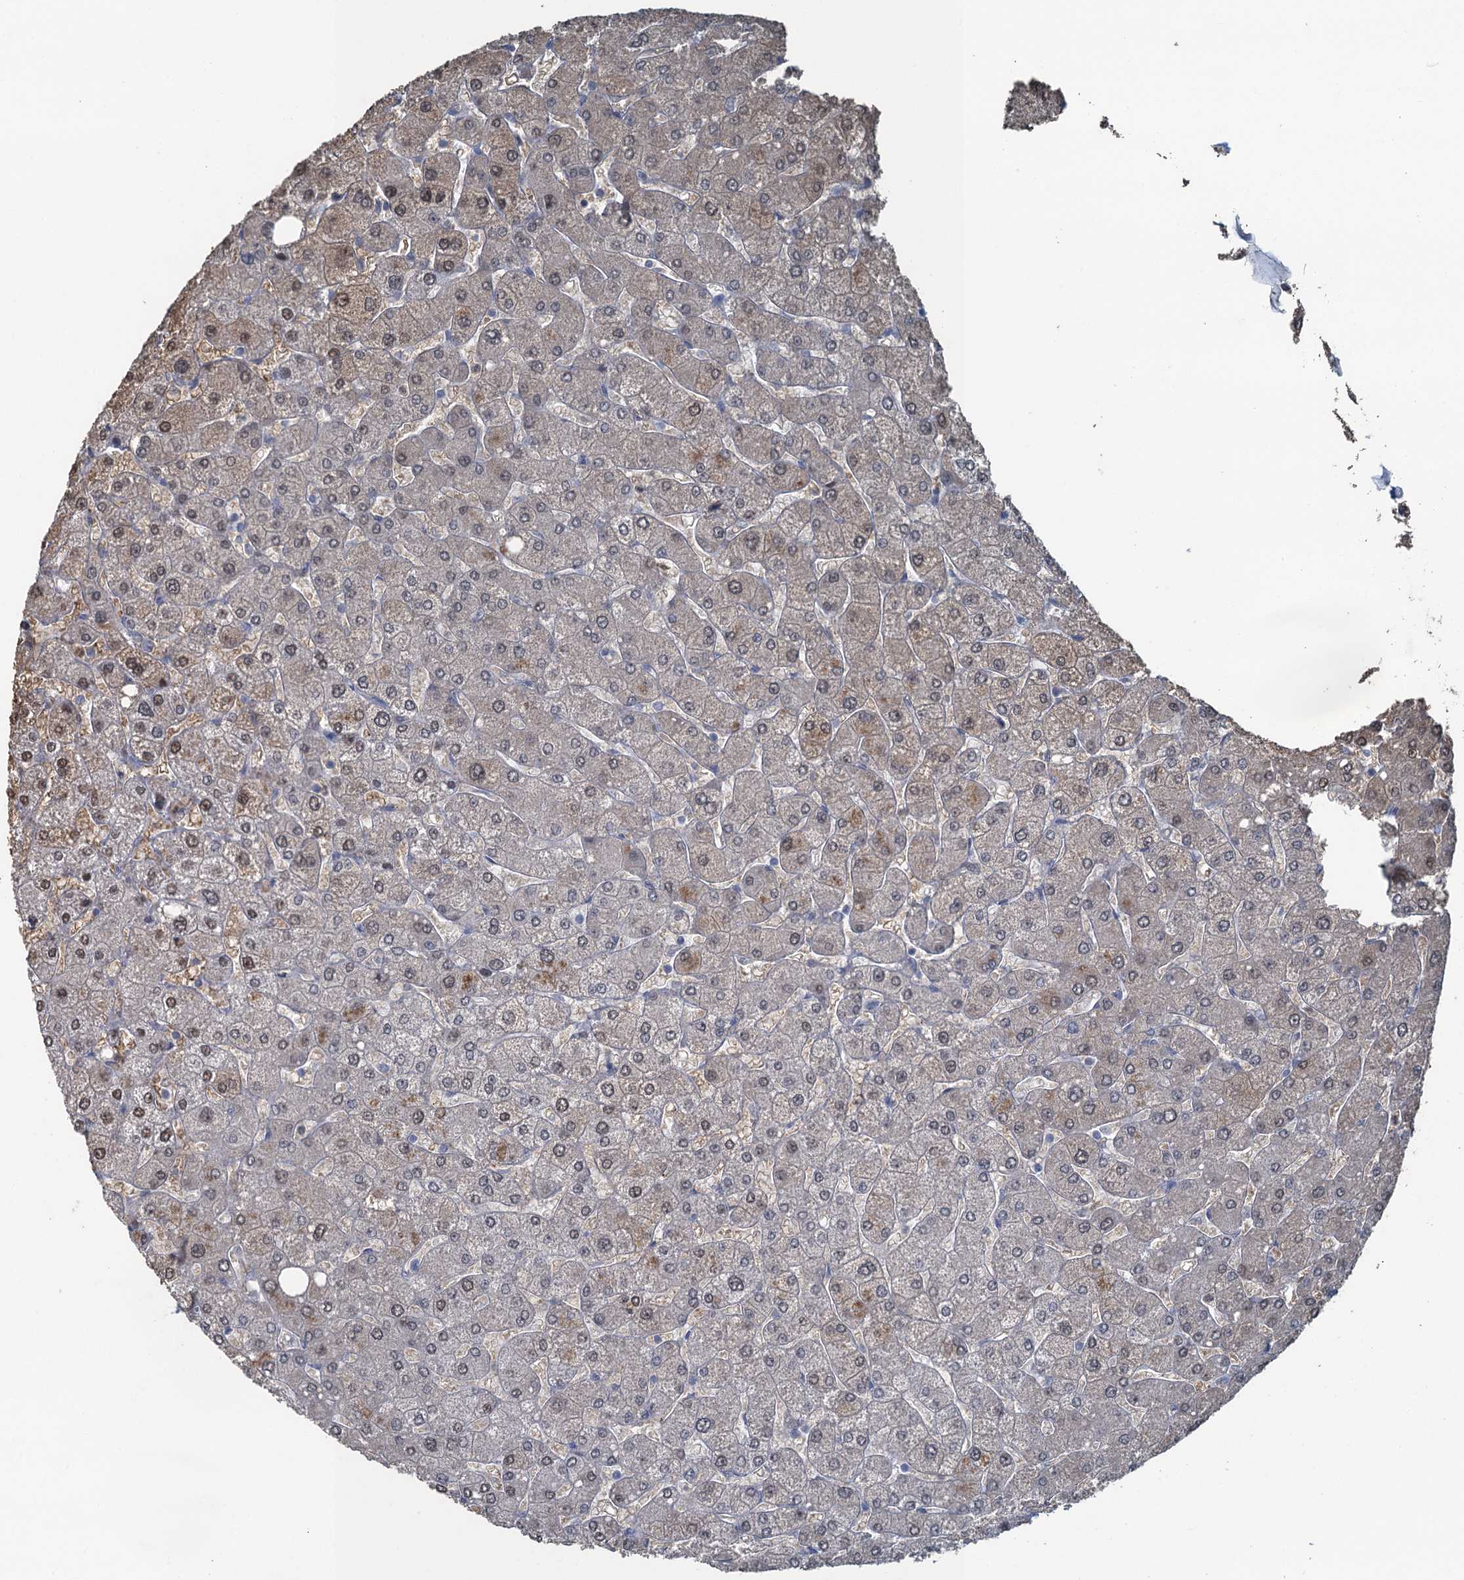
{"staining": {"intensity": "negative", "quantity": "none", "location": "none"}, "tissue": "liver", "cell_type": "Cholangiocytes", "image_type": "normal", "snomed": [{"axis": "morphology", "description": "Normal tissue, NOS"}, {"axis": "topography", "description": "Liver"}], "caption": "DAB (3,3'-diaminobenzidine) immunohistochemical staining of normal human liver exhibits no significant positivity in cholangiocytes. (Stains: DAB IHC with hematoxylin counter stain, Microscopy: brightfield microscopy at high magnification).", "gene": "TEX35", "patient": {"sex": "male", "age": 55}}